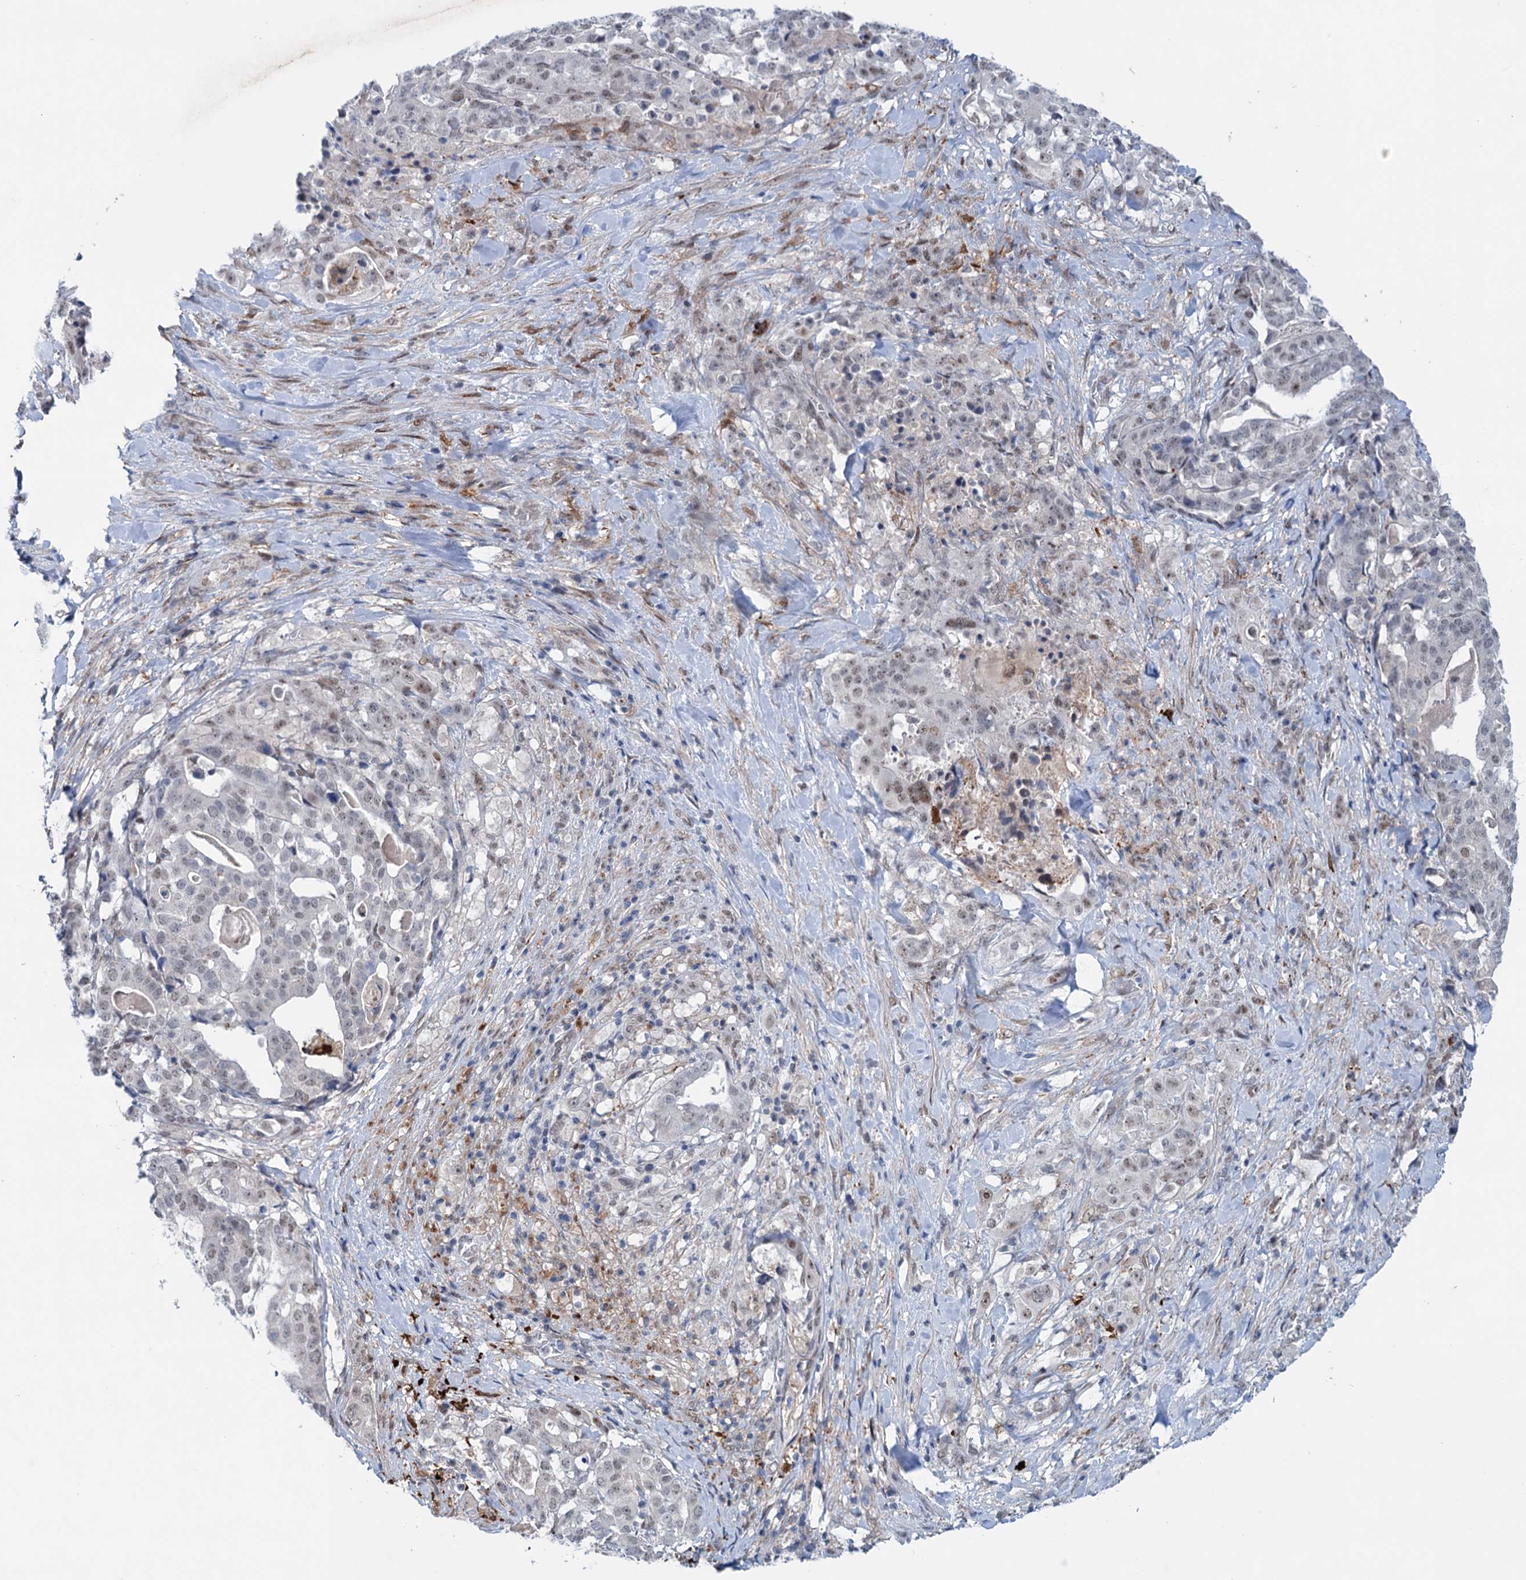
{"staining": {"intensity": "negative", "quantity": "none", "location": "none"}, "tissue": "stomach cancer", "cell_type": "Tumor cells", "image_type": "cancer", "snomed": [{"axis": "morphology", "description": "Adenocarcinoma, NOS"}, {"axis": "topography", "description": "Stomach"}], "caption": "The immunohistochemistry image has no significant expression in tumor cells of stomach cancer (adenocarcinoma) tissue.", "gene": "FAM53A", "patient": {"sex": "male", "age": 48}}